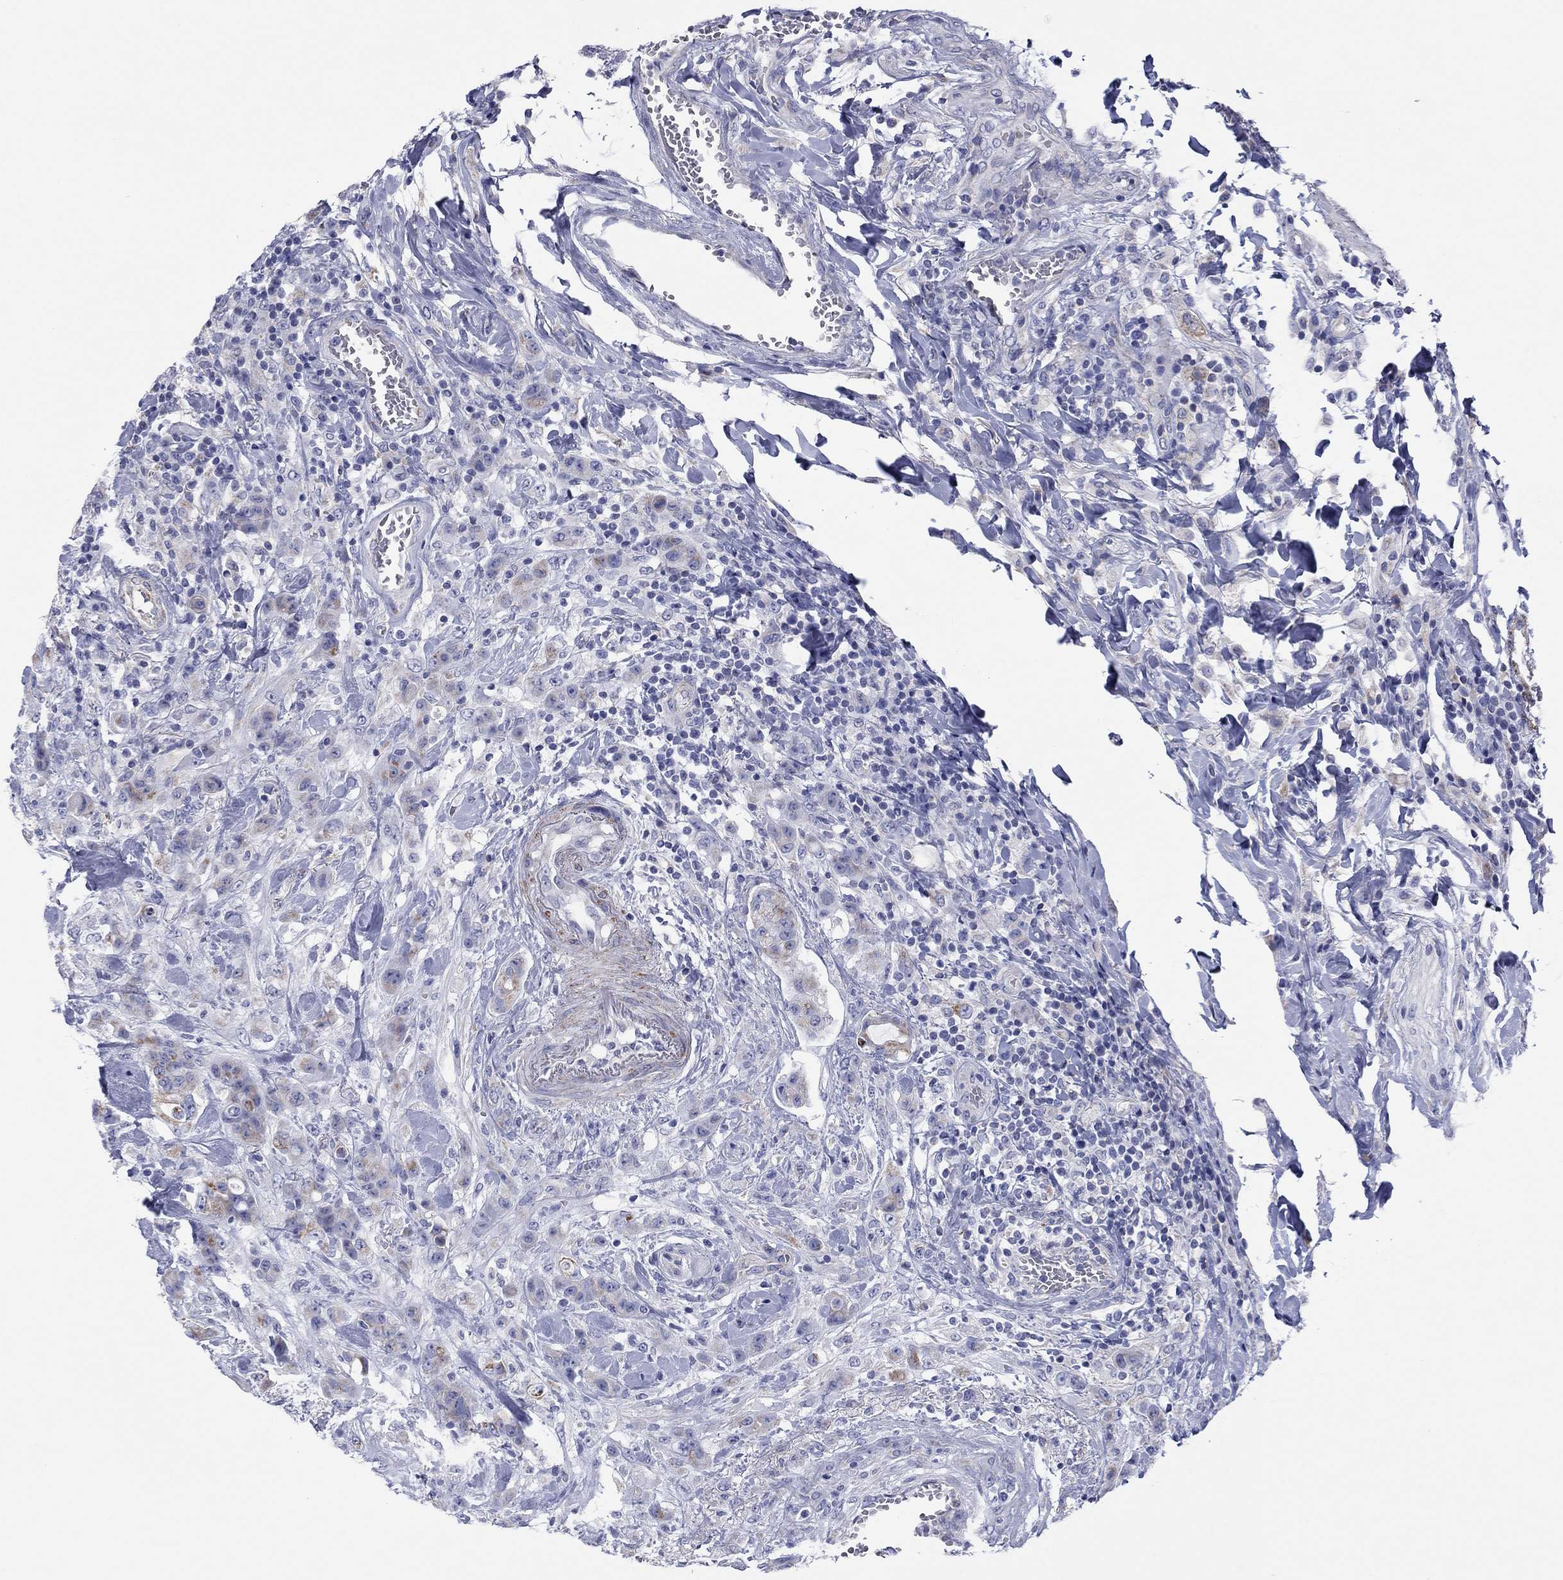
{"staining": {"intensity": "moderate", "quantity": "<25%", "location": "cytoplasmic/membranous"}, "tissue": "colorectal cancer", "cell_type": "Tumor cells", "image_type": "cancer", "snomed": [{"axis": "morphology", "description": "Adenocarcinoma, NOS"}, {"axis": "topography", "description": "Colon"}], "caption": "The micrograph exhibits a brown stain indicating the presence of a protein in the cytoplasmic/membranous of tumor cells in adenocarcinoma (colorectal).", "gene": "MGST3", "patient": {"sex": "female", "age": 48}}